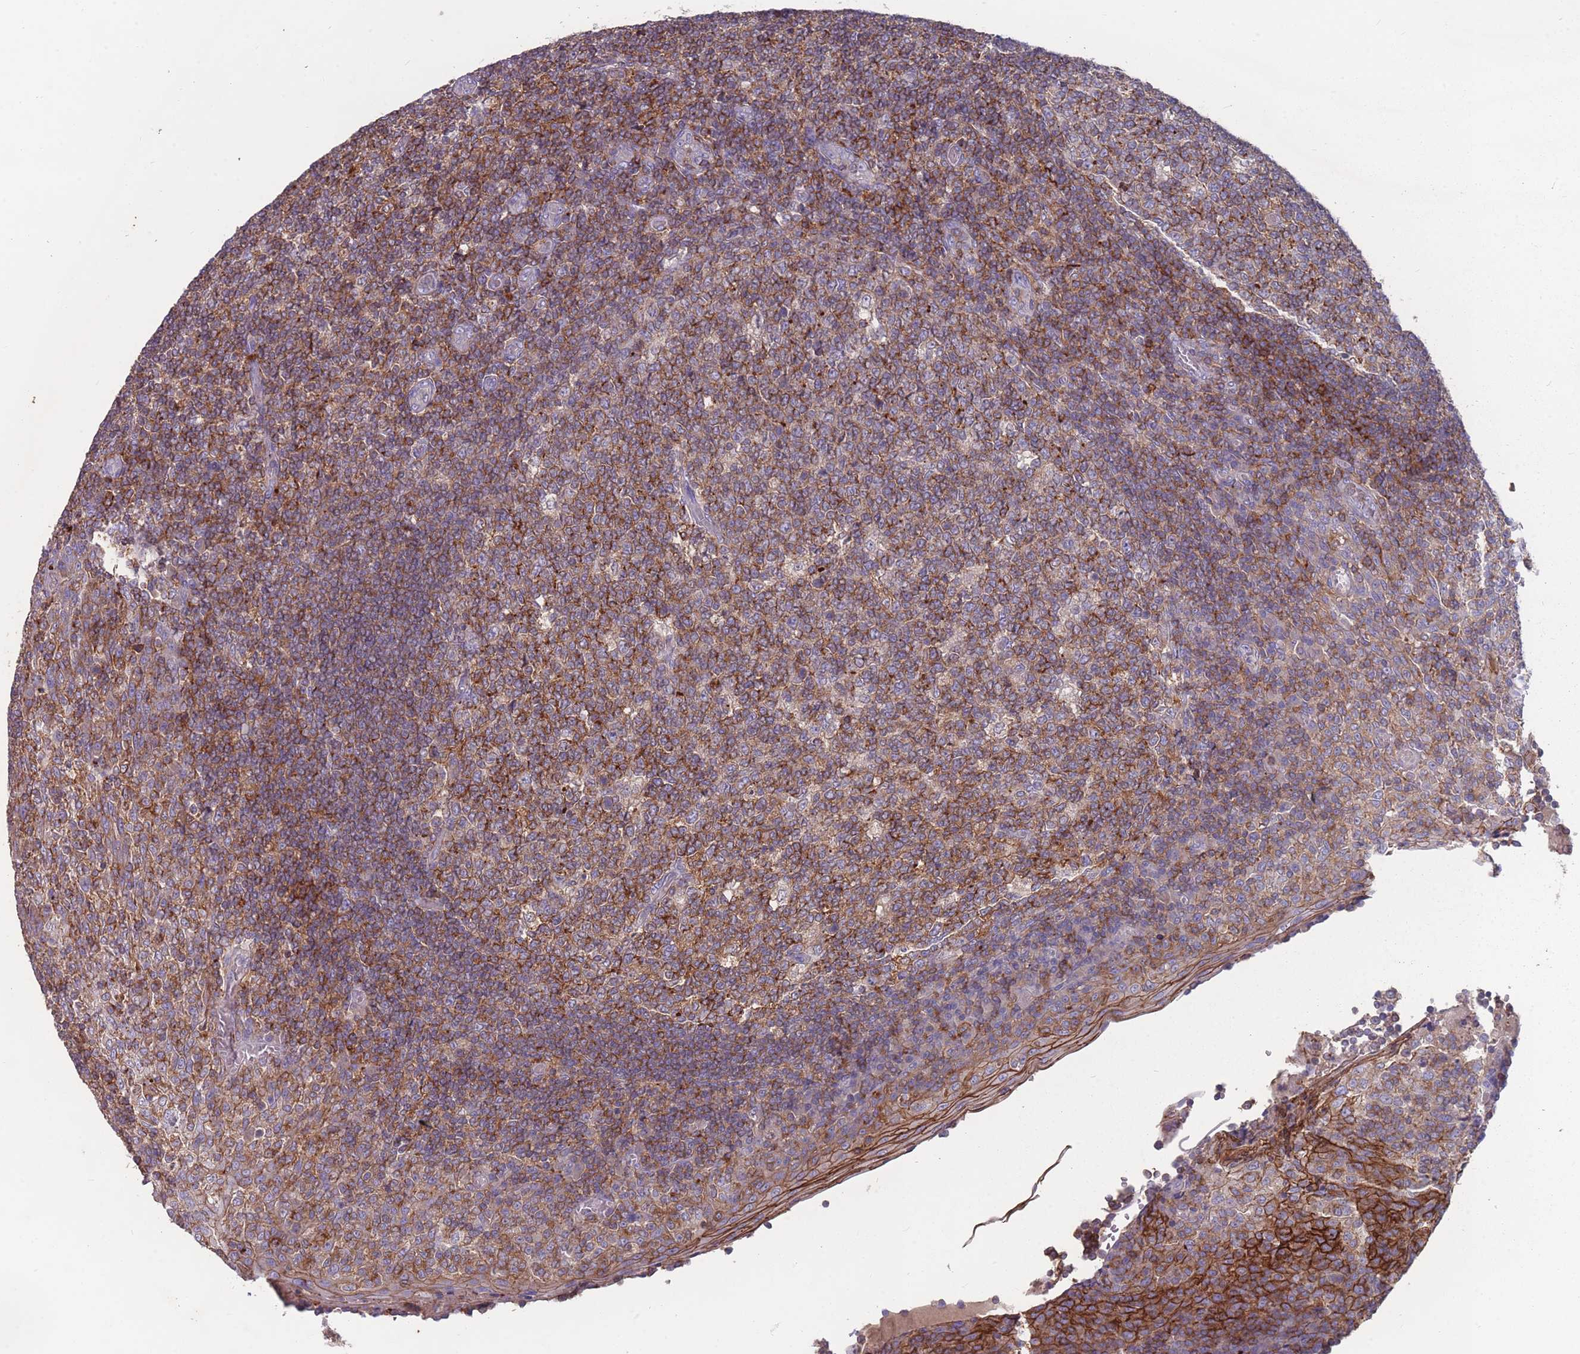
{"staining": {"intensity": "moderate", "quantity": ">75%", "location": "cytoplasmic/membranous"}, "tissue": "tonsil", "cell_type": "Germinal center cells", "image_type": "normal", "snomed": [{"axis": "morphology", "description": "Normal tissue, NOS"}, {"axis": "topography", "description": "Tonsil"}], "caption": "Protein staining of unremarkable tonsil shows moderate cytoplasmic/membranous staining in about >75% of germinal center cells. The staining was performed using DAB, with brown indicating positive protein expression. Nuclei are stained blue with hematoxylin.", "gene": "CD33", "patient": {"sex": "female", "age": 19}}